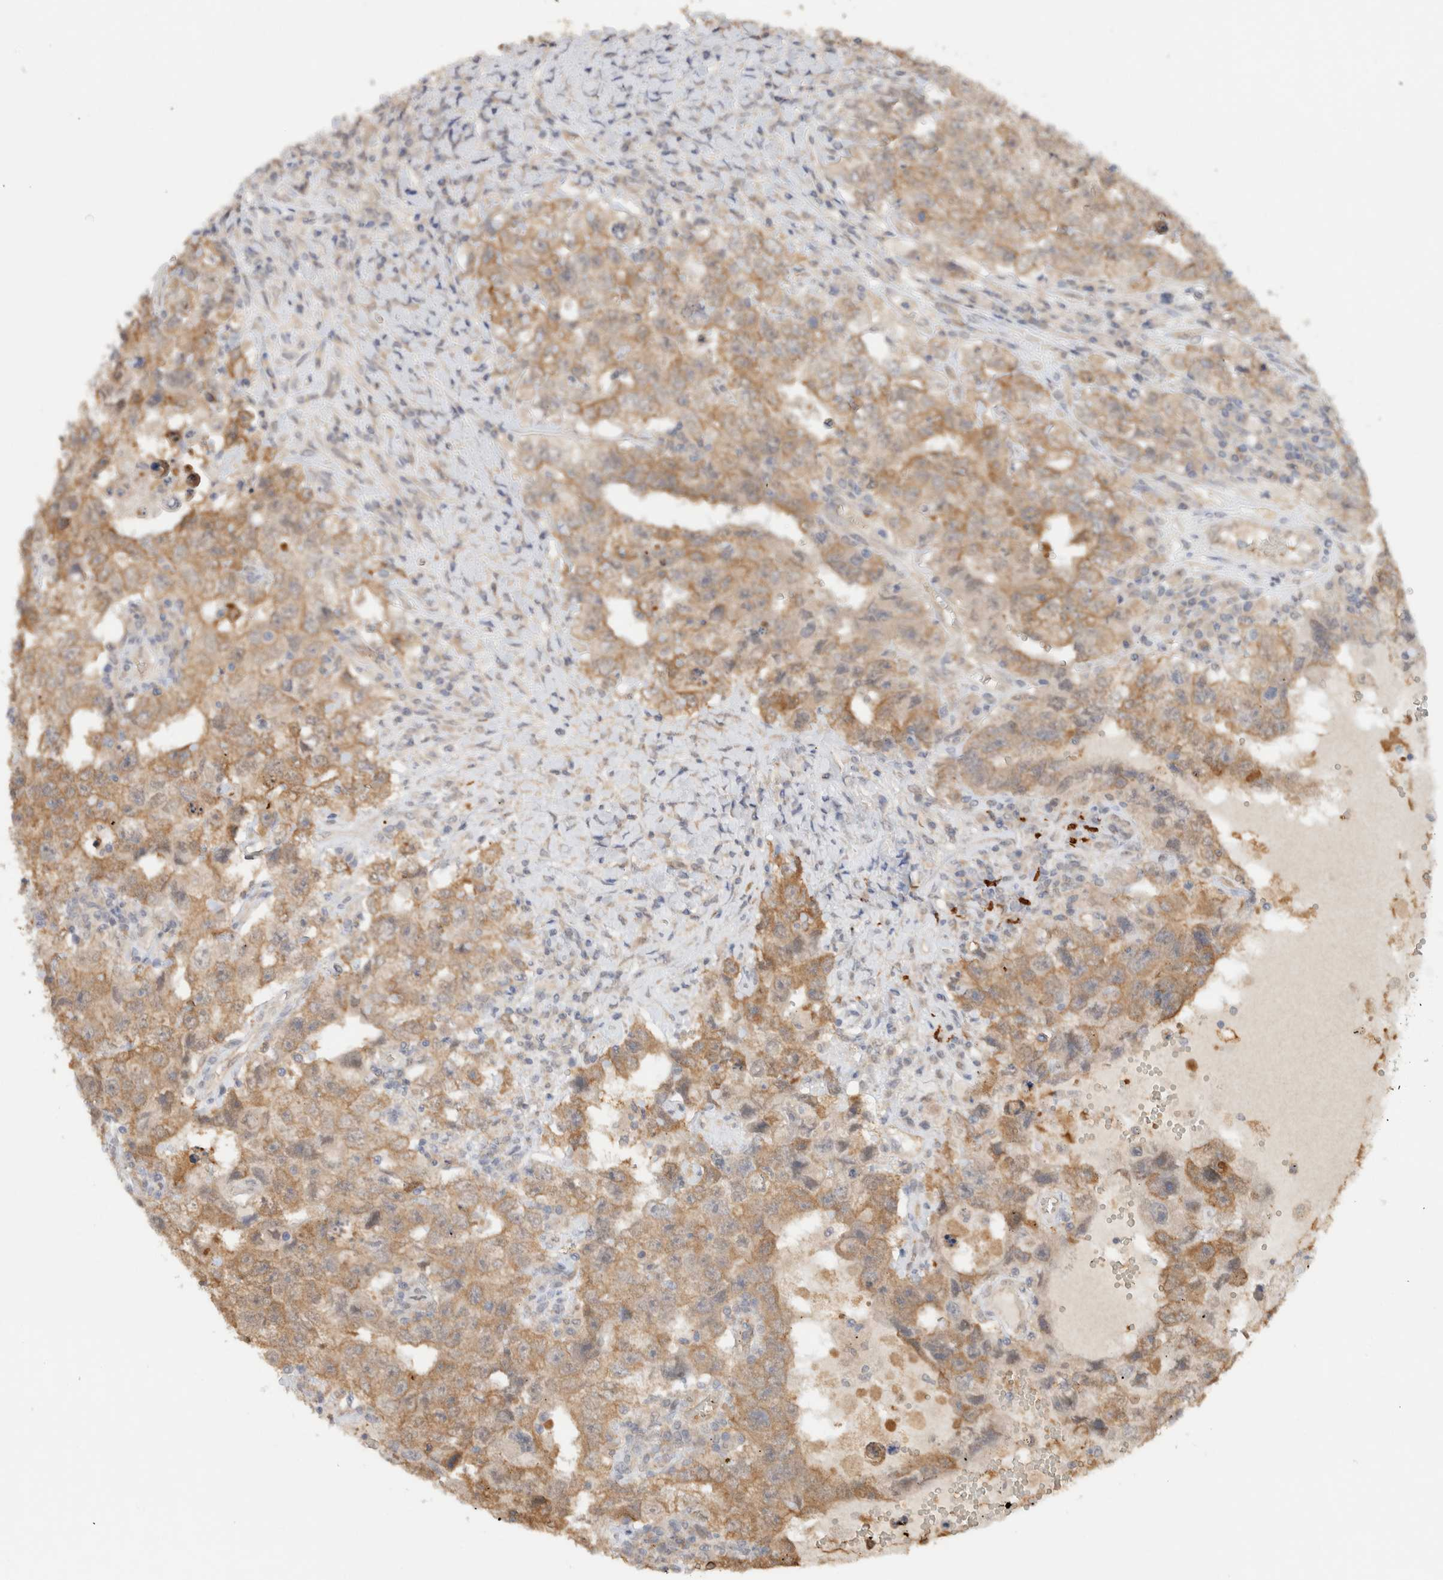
{"staining": {"intensity": "moderate", "quantity": ">75%", "location": "cytoplasmic/membranous"}, "tissue": "testis cancer", "cell_type": "Tumor cells", "image_type": "cancer", "snomed": [{"axis": "morphology", "description": "Carcinoma, Embryonal, NOS"}, {"axis": "topography", "description": "Testis"}], "caption": "Immunohistochemistry photomicrograph of human testis cancer stained for a protein (brown), which shows medium levels of moderate cytoplasmic/membranous staining in about >75% of tumor cells.", "gene": "CA13", "patient": {"sex": "male", "age": 26}}